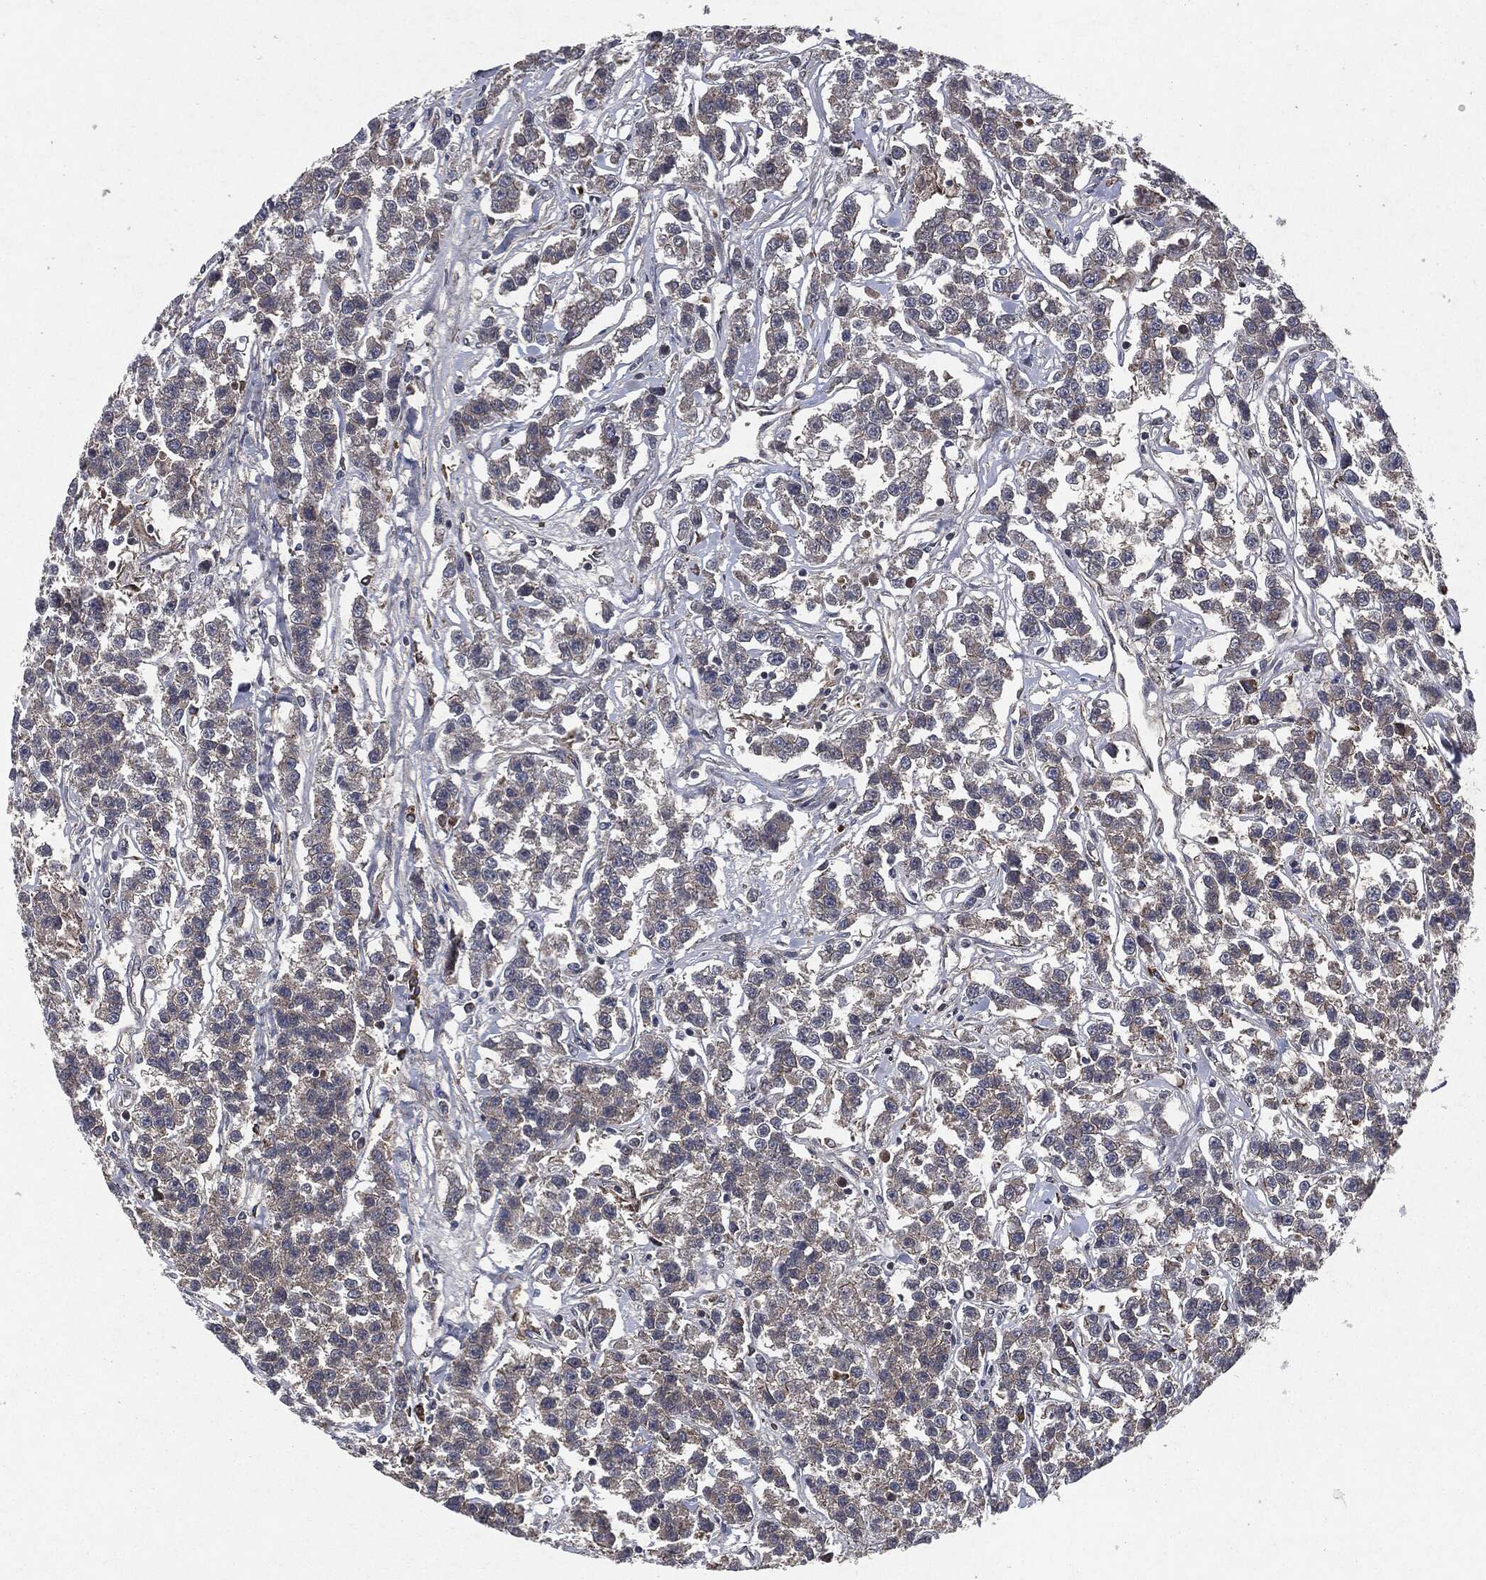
{"staining": {"intensity": "weak", "quantity": "25%-75%", "location": "cytoplasmic/membranous"}, "tissue": "testis cancer", "cell_type": "Tumor cells", "image_type": "cancer", "snomed": [{"axis": "morphology", "description": "Seminoma, NOS"}, {"axis": "topography", "description": "Testis"}], "caption": "Protein staining displays weak cytoplasmic/membranous expression in approximately 25%-75% of tumor cells in testis cancer.", "gene": "RAF1", "patient": {"sex": "male", "age": 59}}